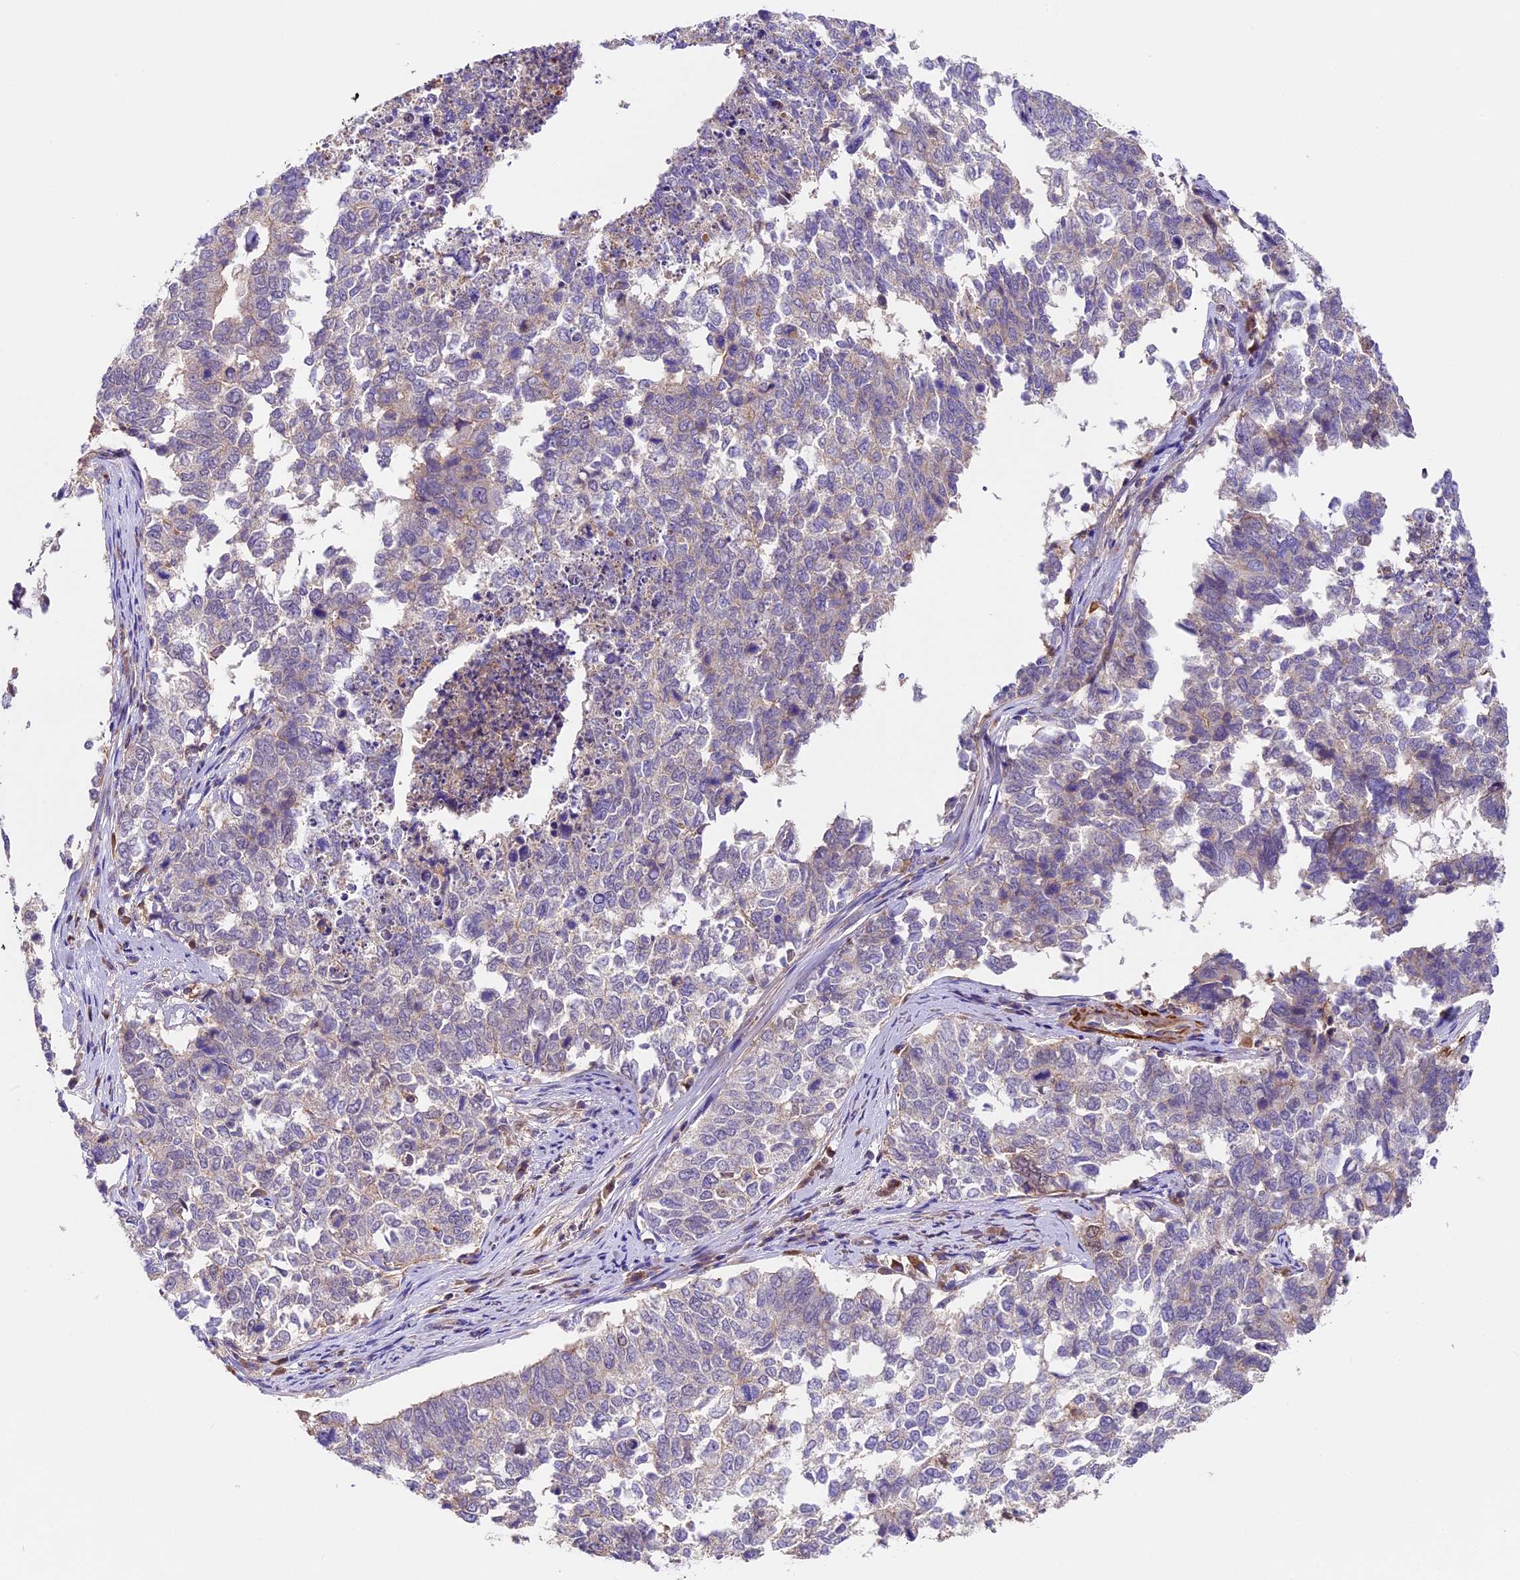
{"staining": {"intensity": "negative", "quantity": "none", "location": "none"}, "tissue": "cervical cancer", "cell_type": "Tumor cells", "image_type": "cancer", "snomed": [{"axis": "morphology", "description": "Squamous cell carcinoma, NOS"}, {"axis": "topography", "description": "Cervix"}], "caption": "A histopathology image of squamous cell carcinoma (cervical) stained for a protein exhibits no brown staining in tumor cells.", "gene": "TBC1D1", "patient": {"sex": "female", "age": 63}}